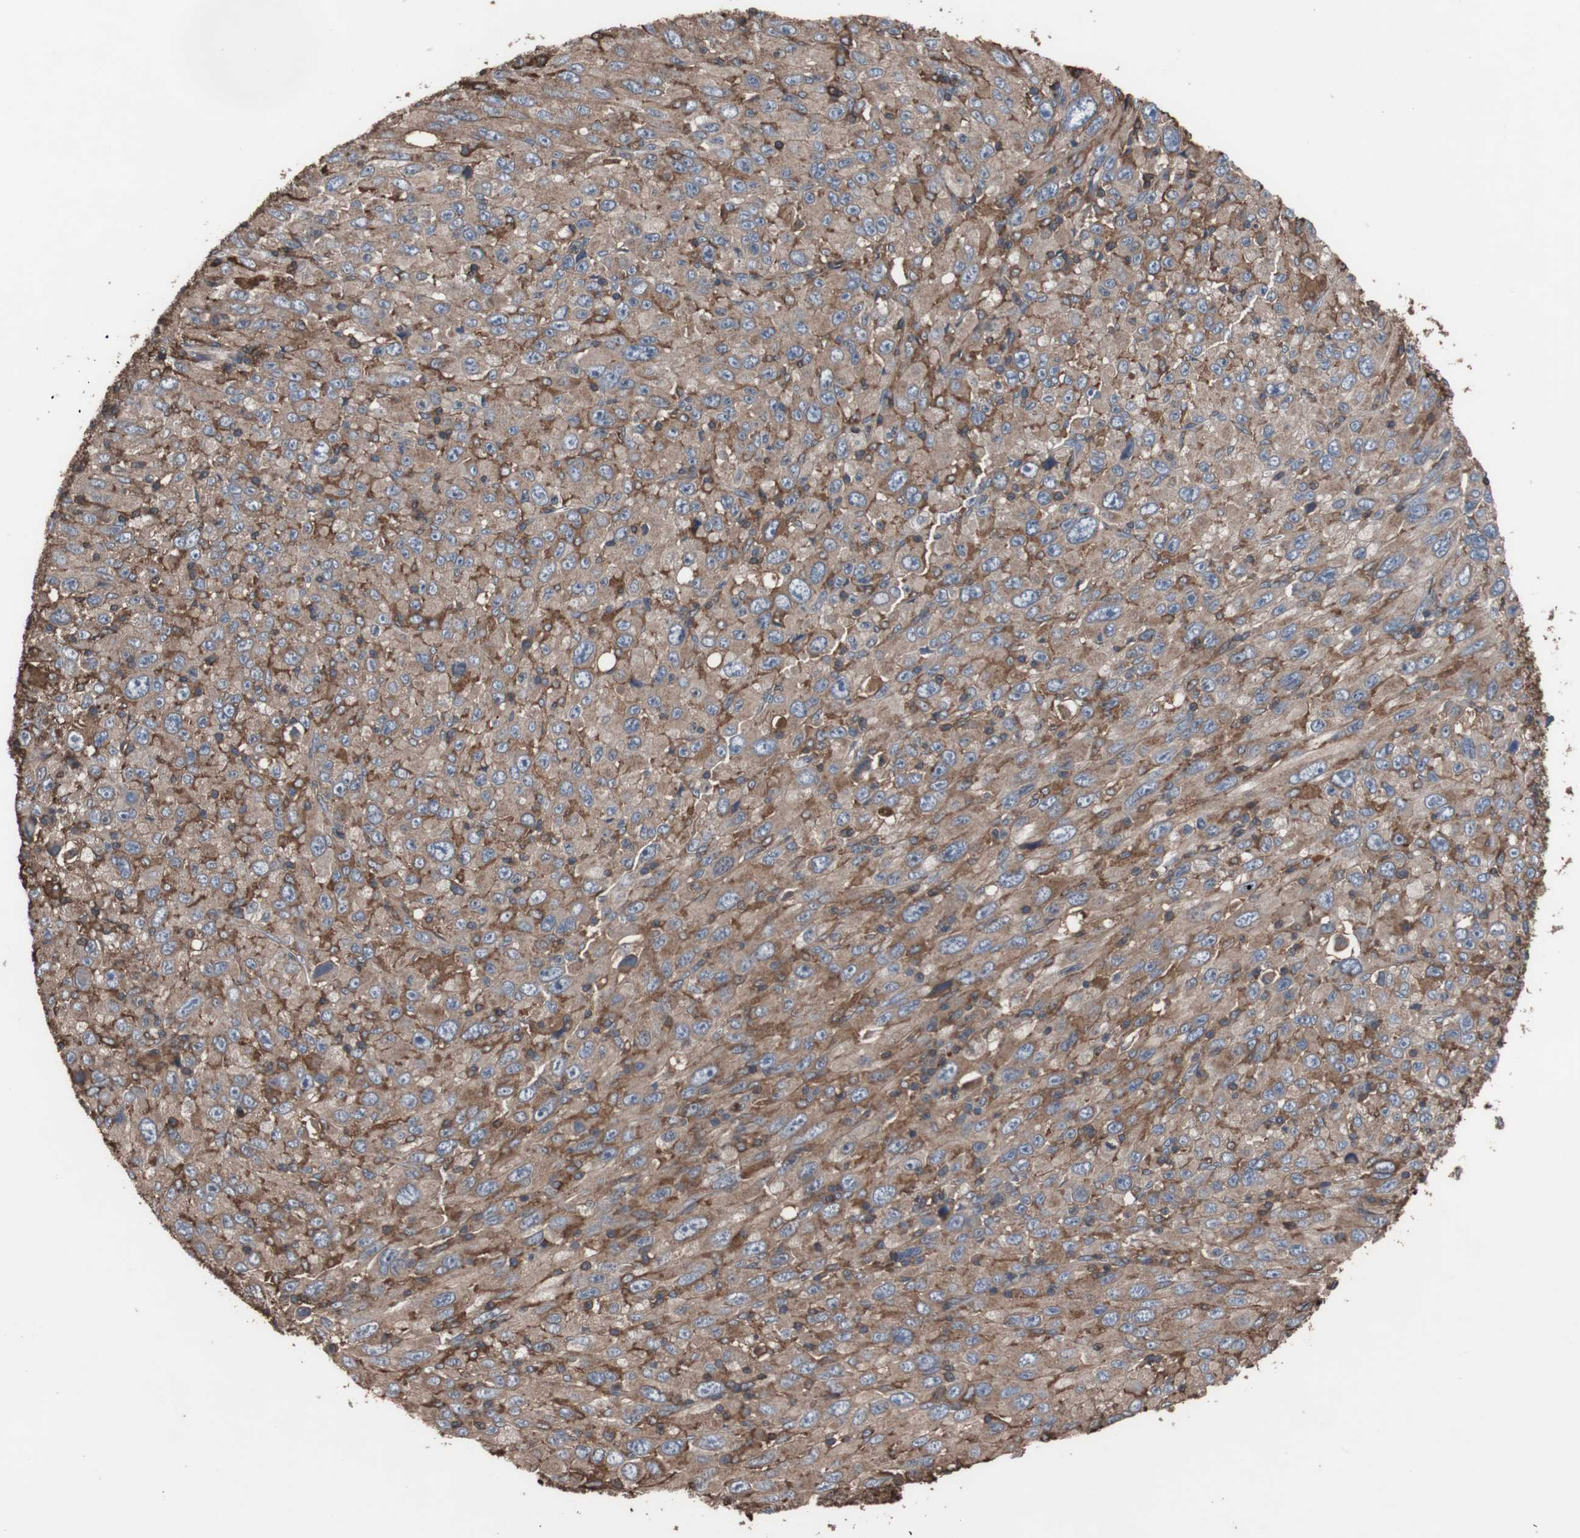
{"staining": {"intensity": "moderate", "quantity": ">75%", "location": "cytoplasmic/membranous"}, "tissue": "melanoma", "cell_type": "Tumor cells", "image_type": "cancer", "snomed": [{"axis": "morphology", "description": "Malignant melanoma, Metastatic site"}, {"axis": "topography", "description": "Skin"}], "caption": "A histopathology image of malignant melanoma (metastatic site) stained for a protein displays moderate cytoplasmic/membranous brown staining in tumor cells.", "gene": "COL6A2", "patient": {"sex": "female", "age": 56}}